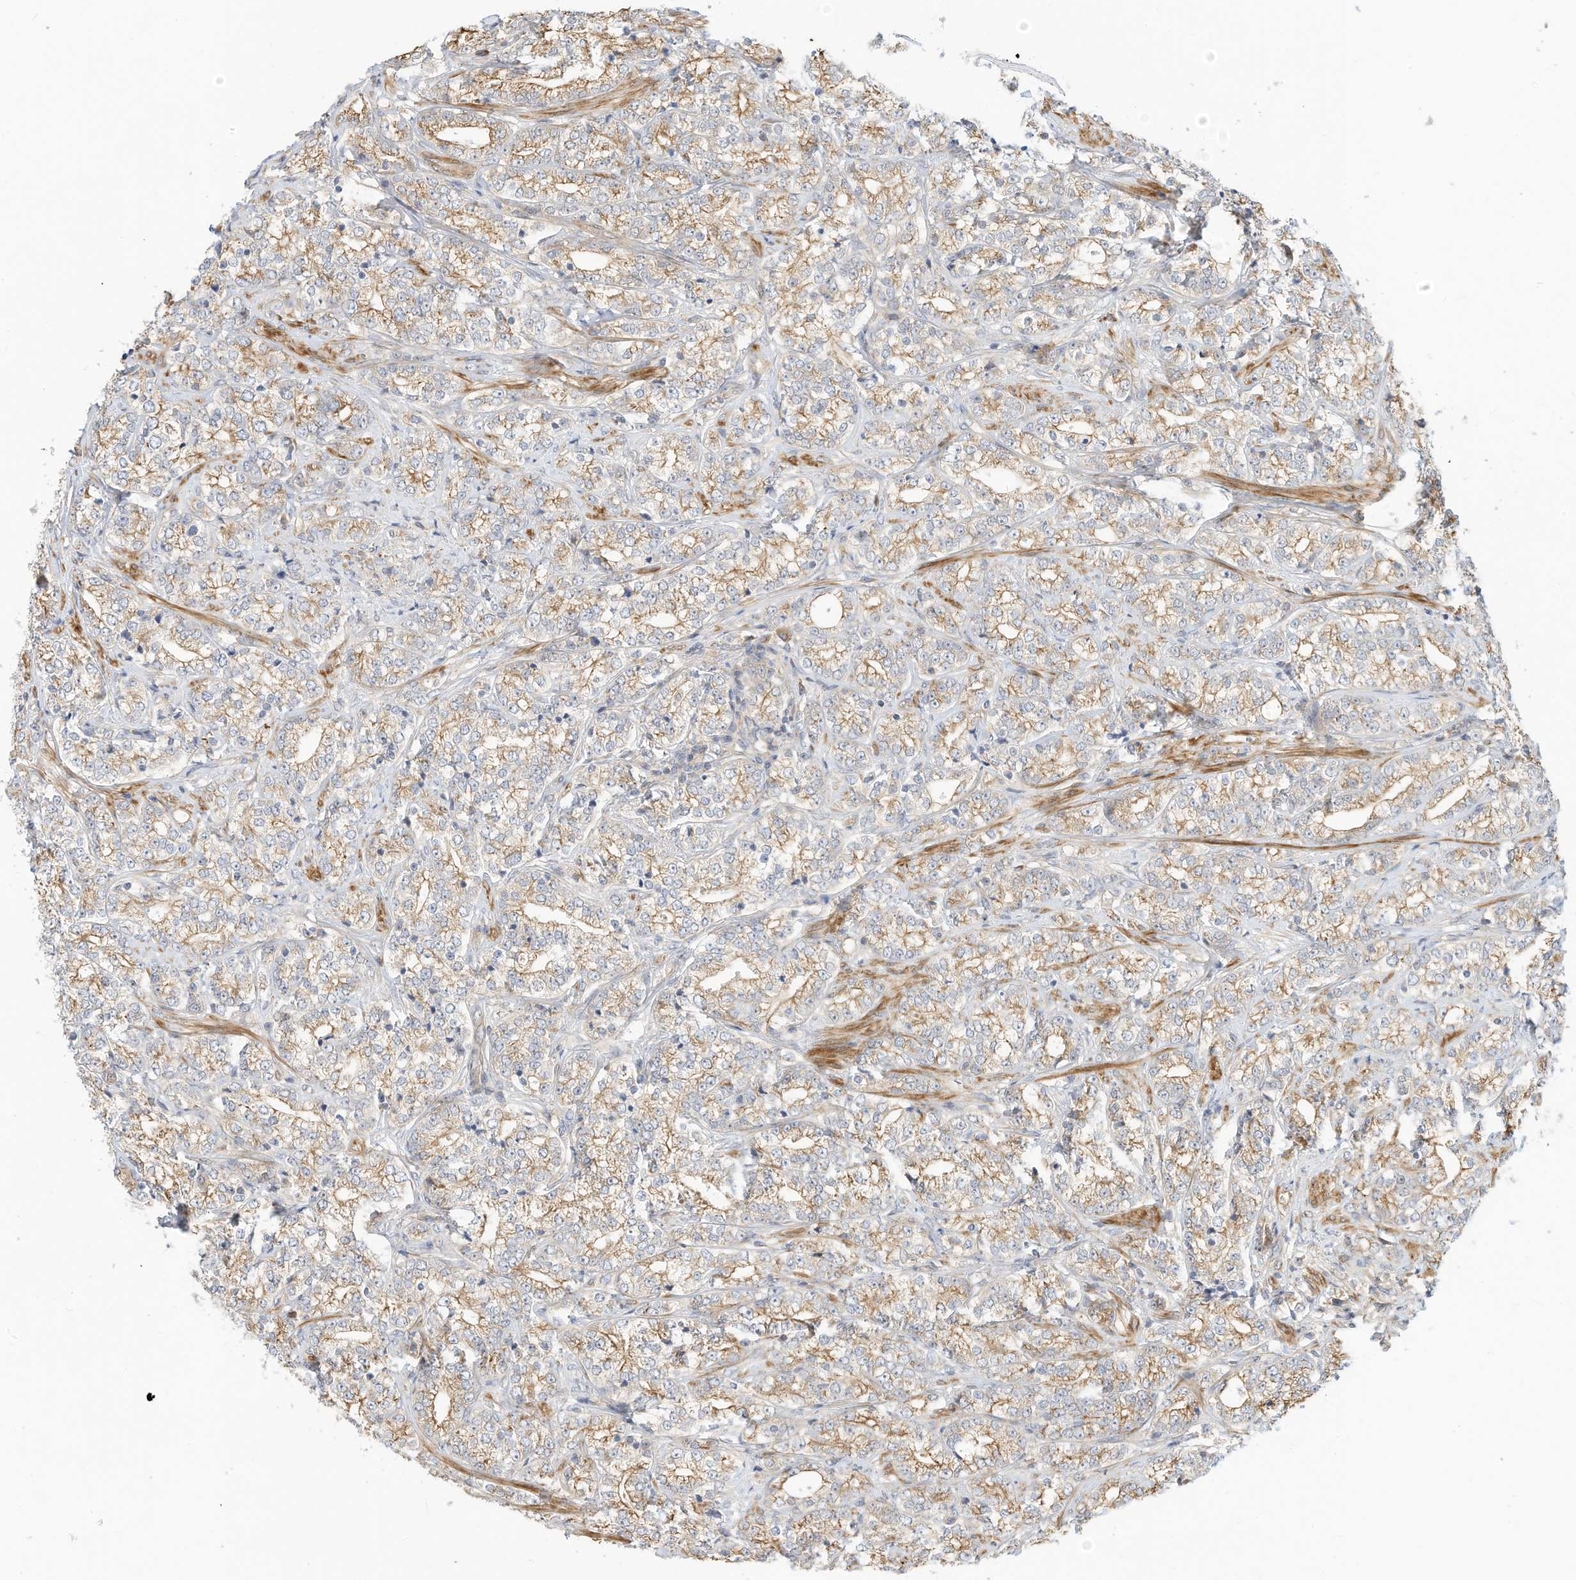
{"staining": {"intensity": "moderate", "quantity": "25%-75%", "location": "cytoplasmic/membranous"}, "tissue": "prostate cancer", "cell_type": "Tumor cells", "image_type": "cancer", "snomed": [{"axis": "morphology", "description": "Adenocarcinoma, High grade"}, {"axis": "topography", "description": "Prostate"}], "caption": "Immunohistochemical staining of high-grade adenocarcinoma (prostate) demonstrates medium levels of moderate cytoplasmic/membranous expression in approximately 25%-75% of tumor cells.", "gene": "OFD1", "patient": {"sex": "male", "age": 69}}